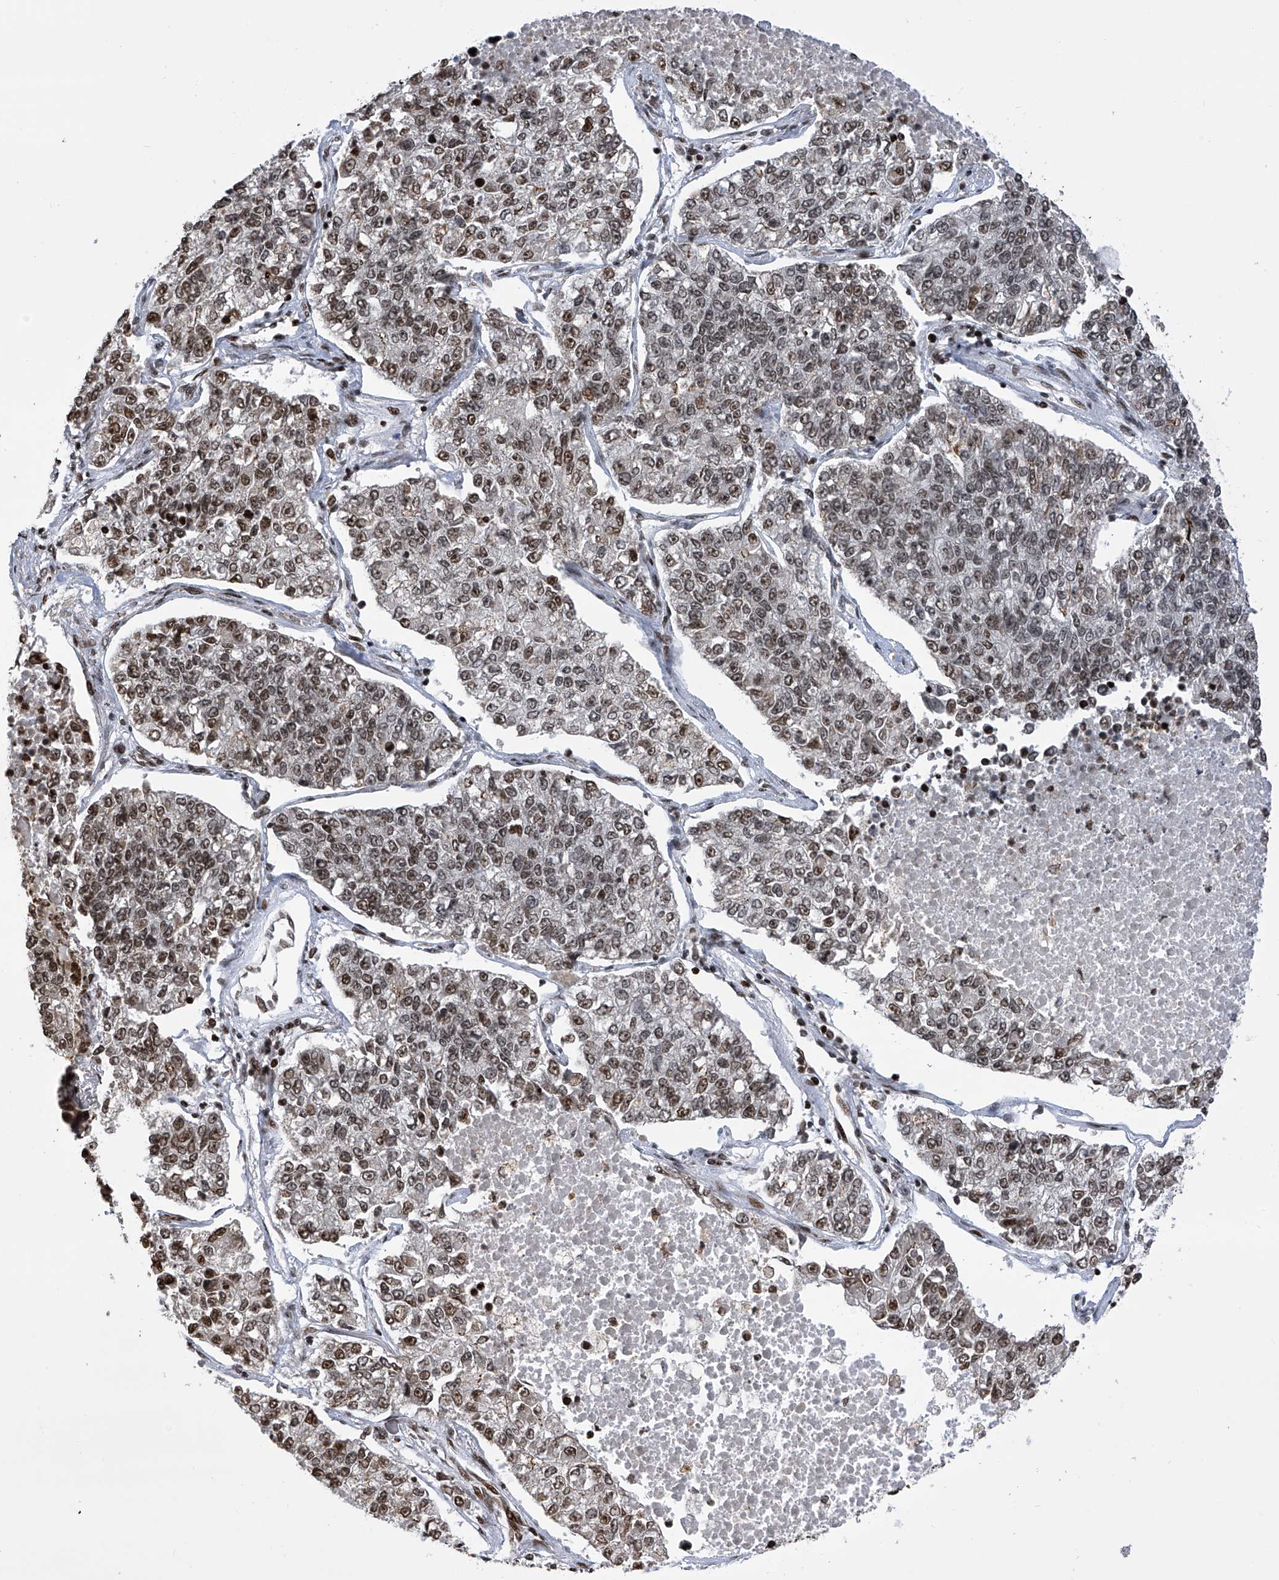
{"staining": {"intensity": "moderate", "quantity": ">75%", "location": "nuclear"}, "tissue": "lung cancer", "cell_type": "Tumor cells", "image_type": "cancer", "snomed": [{"axis": "morphology", "description": "Adenocarcinoma, NOS"}, {"axis": "topography", "description": "Lung"}], "caption": "IHC (DAB) staining of lung cancer (adenocarcinoma) reveals moderate nuclear protein positivity in approximately >75% of tumor cells. (DAB IHC, brown staining for protein, blue staining for nuclei).", "gene": "PAK1IP1", "patient": {"sex": "male", "age": 49}}